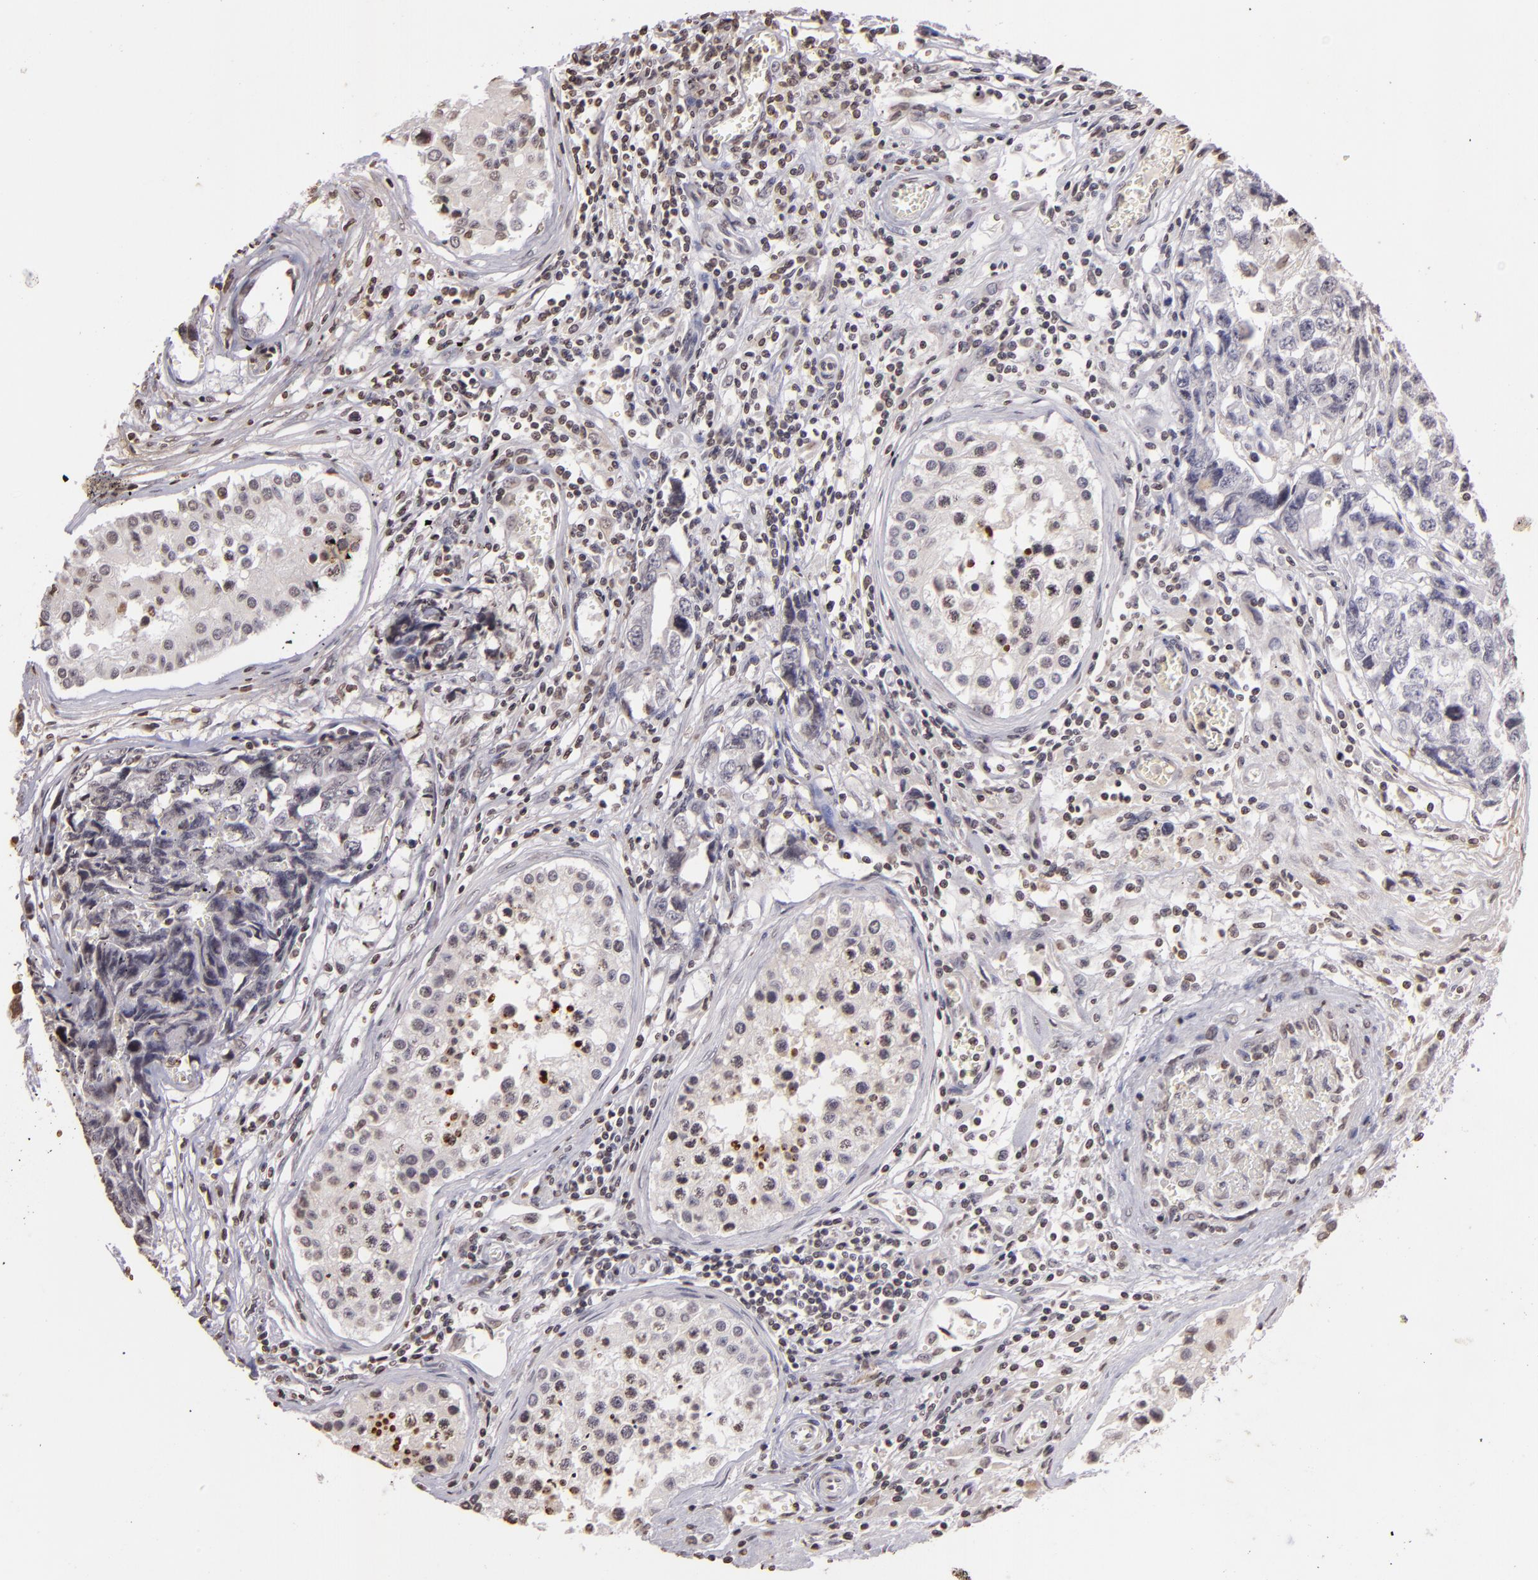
{"staining": {"intensity": "negative", "quantity": "none", "location": "none"}, "tissue": "testis cancer", "cell_type": "Tumor cells", "image_type": "cancer", "snomed": [{"axis": "morphology", "description": "Carcinoma, Embryonal, NOS"}, {"axis": "topography", "description": "Testis"}], "caption": "Immunohistochemistry histopathology image of neoplastic tissue: human embryonal carcinoma (testis) stained with DAB (3,3'-diaminobenzidine) shows no significant protein positivity in tumor cells.", "gene": "THRB", "patient": {"sex": "male", "age": 31}}